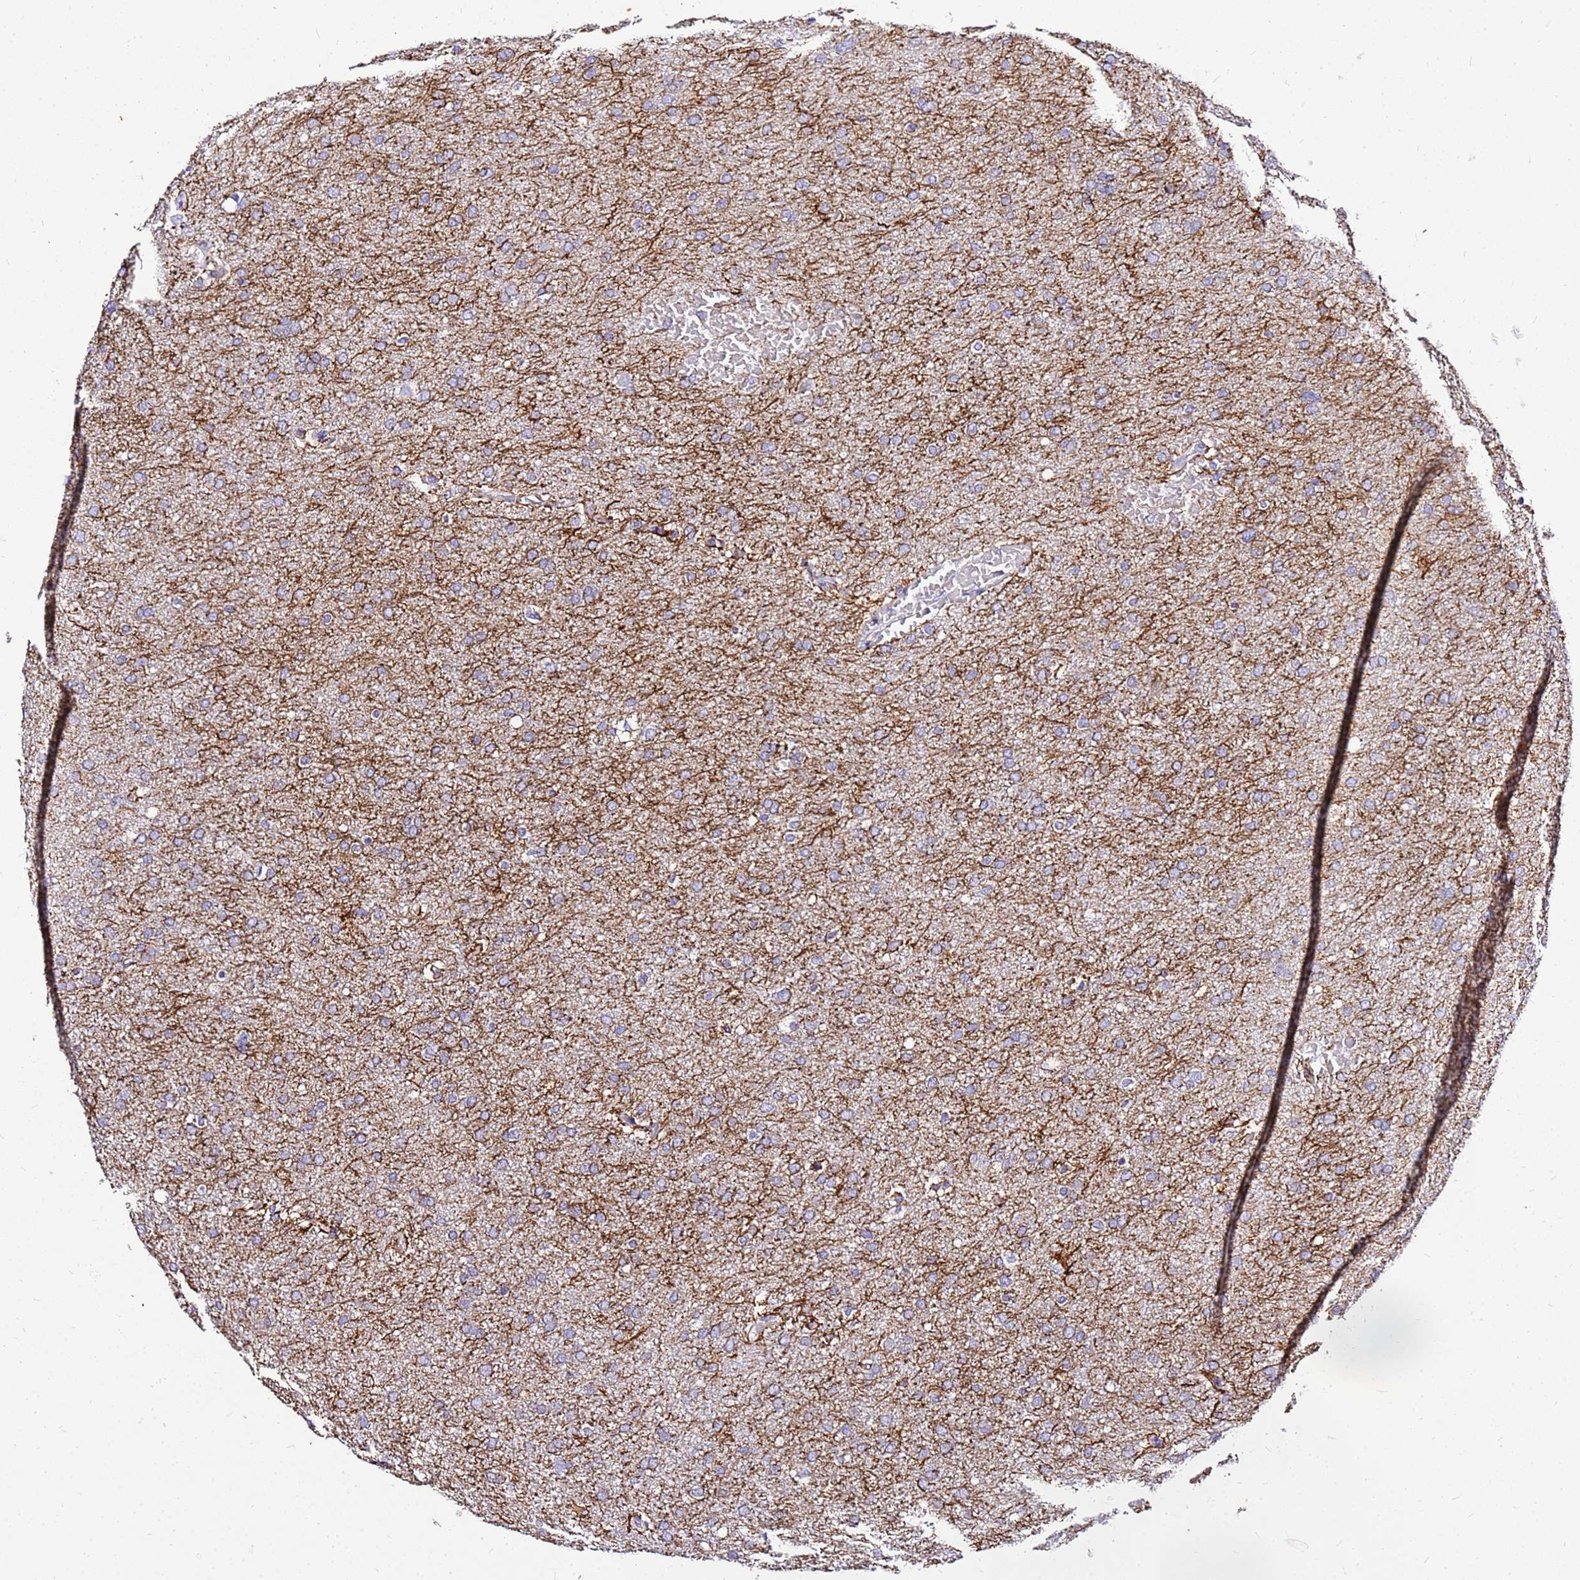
{"staining": {"intensity": "negative", "quantity": "none", "location": "none"}, "tissue": "glioma", "cell_type": "Tumor cells", "image_type": "cancer", "snomed": [{"axis": "morphology", "description": "Glioma, malignant, High grade"}, {"axis": "topography", "description": "Cerebral cortex"}], "caption": "A photomicrograph of glioma stained for a protein displays no brown staining in tumor cells.", "gene": "COX14", "patient": {"sex": "female", "age": 36}}